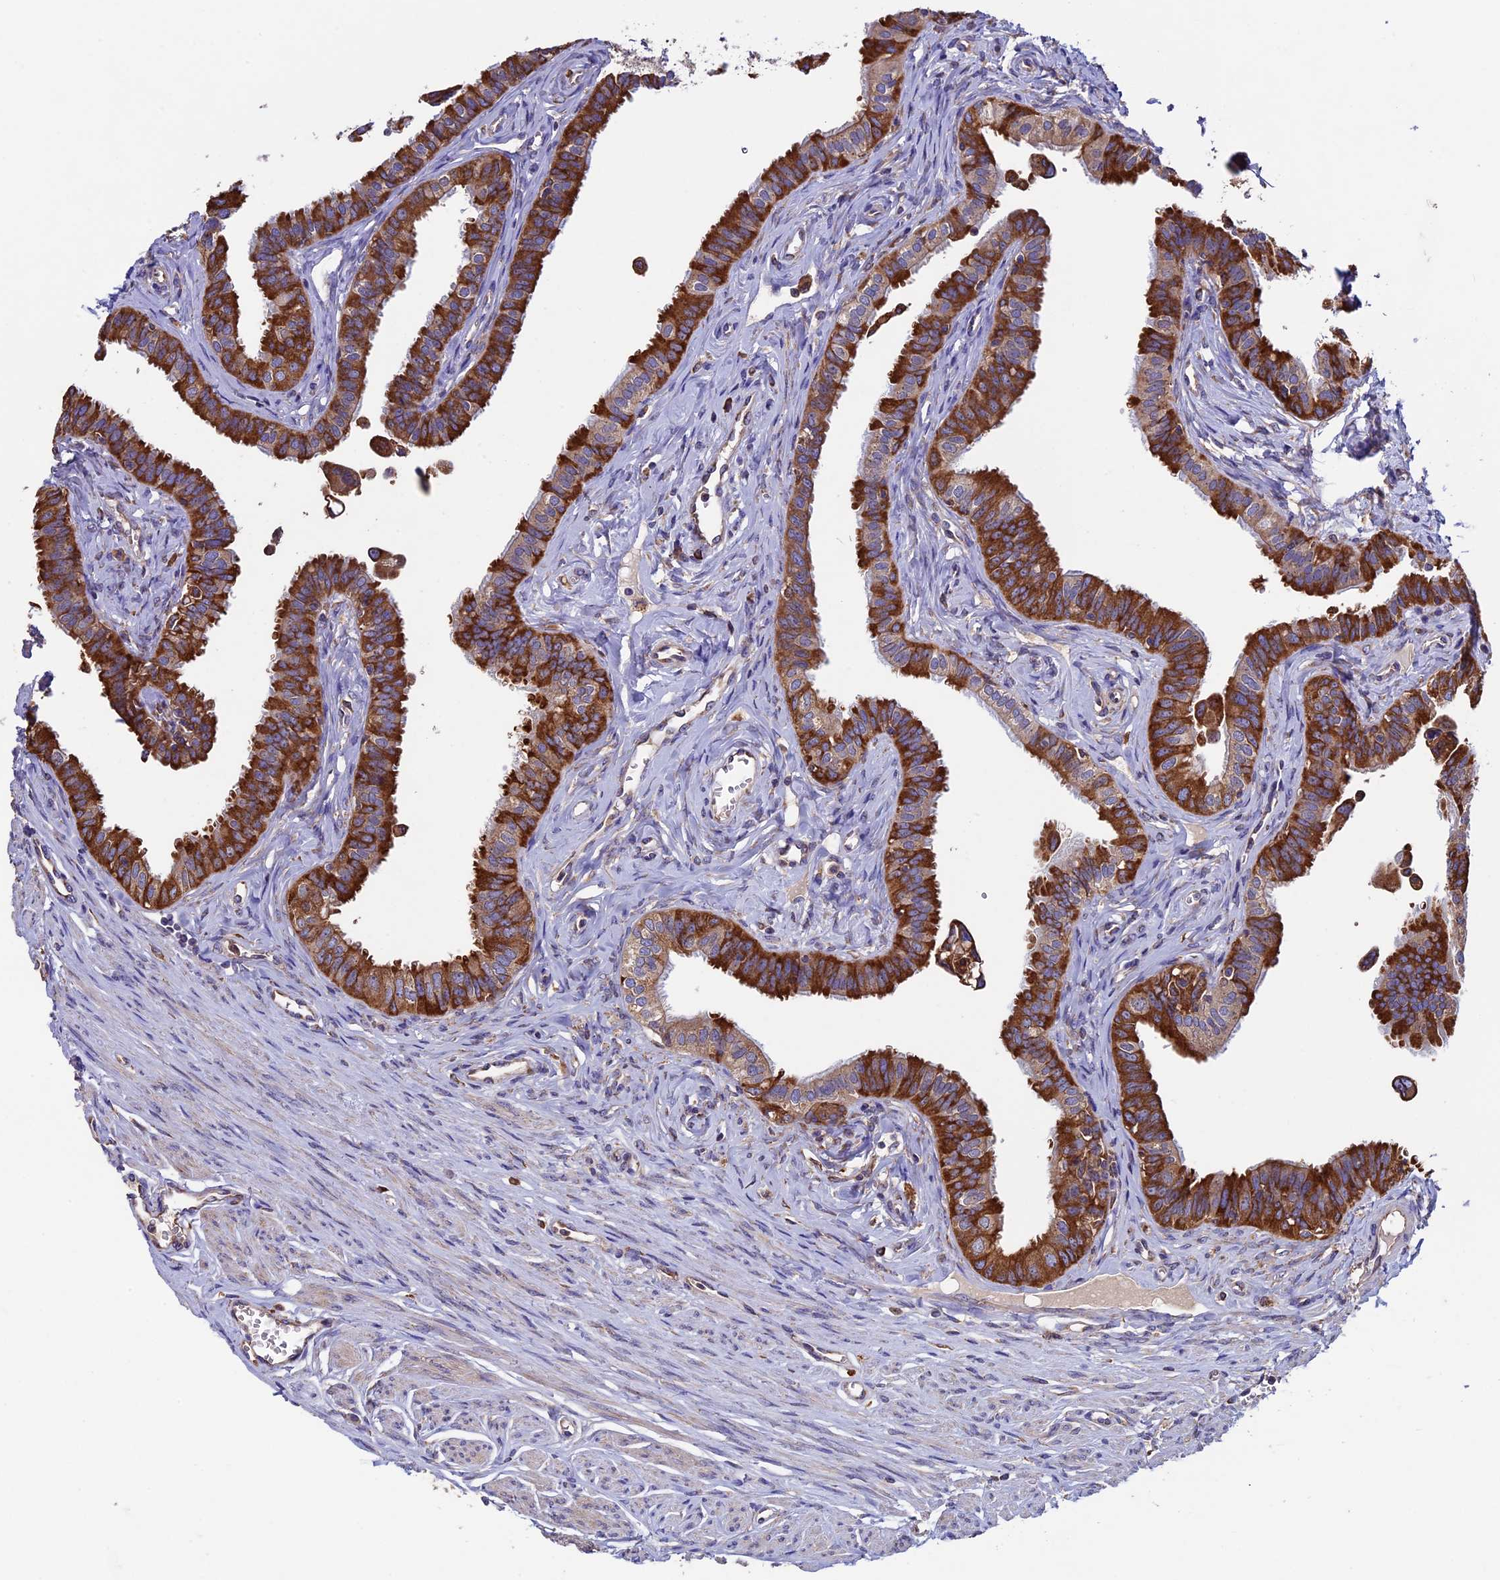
{"staining": {"intensity": "strong", "quantity": "25%-75%", "location": "cytoplasmic/membranous"}, "tissue": "fallopian tube", "cell_type": "Glandular cells", "image_type": "normal", "snomed": [{"axis": "morphology", "description": "Normal tissue, NOS"}, {"axis": "morphology", "description": "Carcinoma, NOS"}, {"axis": "topography", "description": "Fallopian tube"}, {"axis": "topography", "description": "Ovary"}], "caption": "IHC (DAB) staining of normal fallopian tube exhibits strong cytoplasmic/membranous protein staining in about 25%-75% of glandular cells. The protein is stained brown, and the nuclei are stained in blue (DAB (3,3'-diaminobenzidine) IHC with brightfield microscopy, high magnification).", "gene": "BTBD3", "patient": {"sex": "female", "age": 59}}